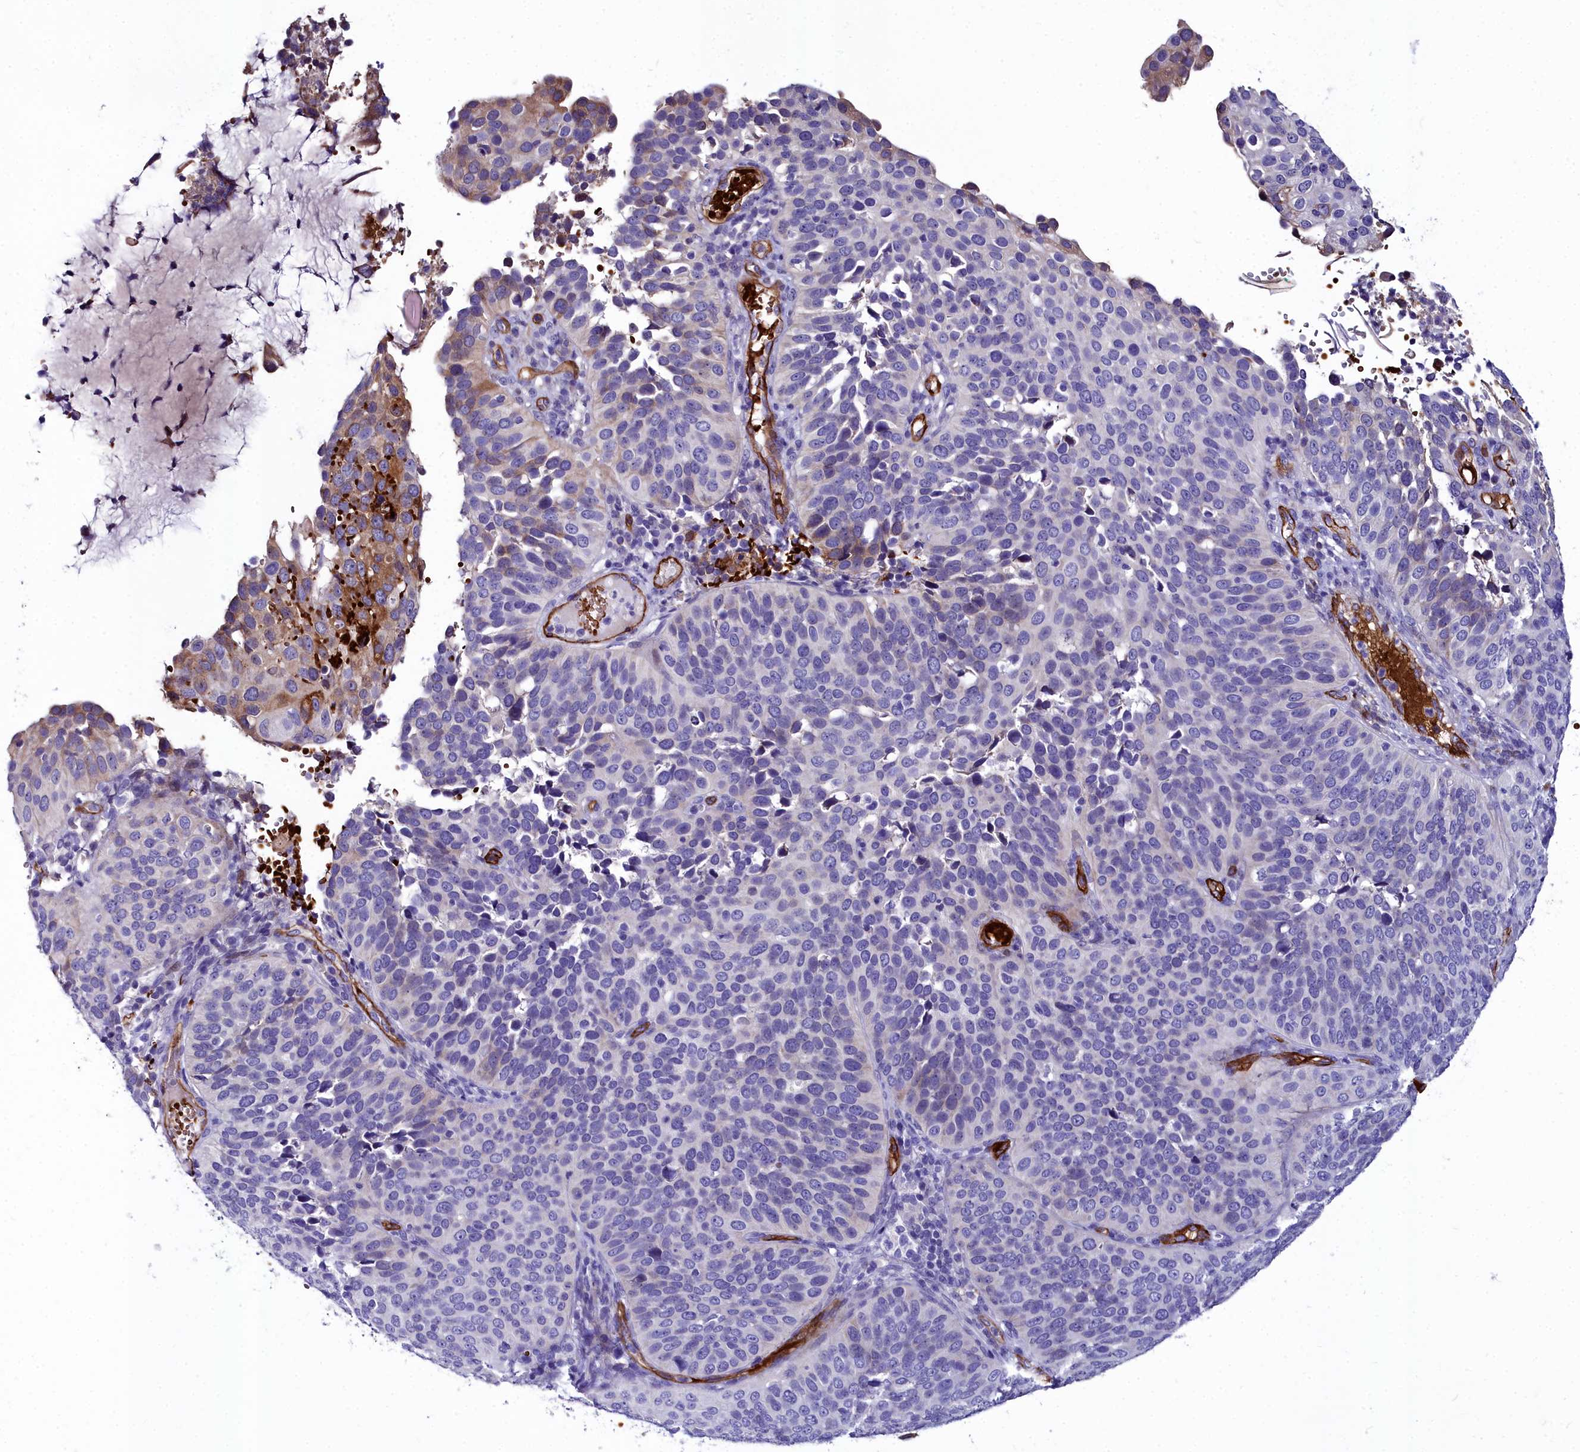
{"staining": {"intensity": "negative", "quantity": "none", "location": "none"}, "tissue": "cervical cancer", "cell_type": "Tumor cells", "image_type": "cancer", "snomed": [{"axis": "morphology", "description": "Squamous cell carcinoma, NOS"}, {"axis": "topography", "description": "Cervix"}], "caption": "This is an immunohistochemistry image of cervical squamous cell carcinoma. There is no positivity in tumor cells.", "gene": "CYP4F11", "patient": {"sex": "female", "age": 36}}